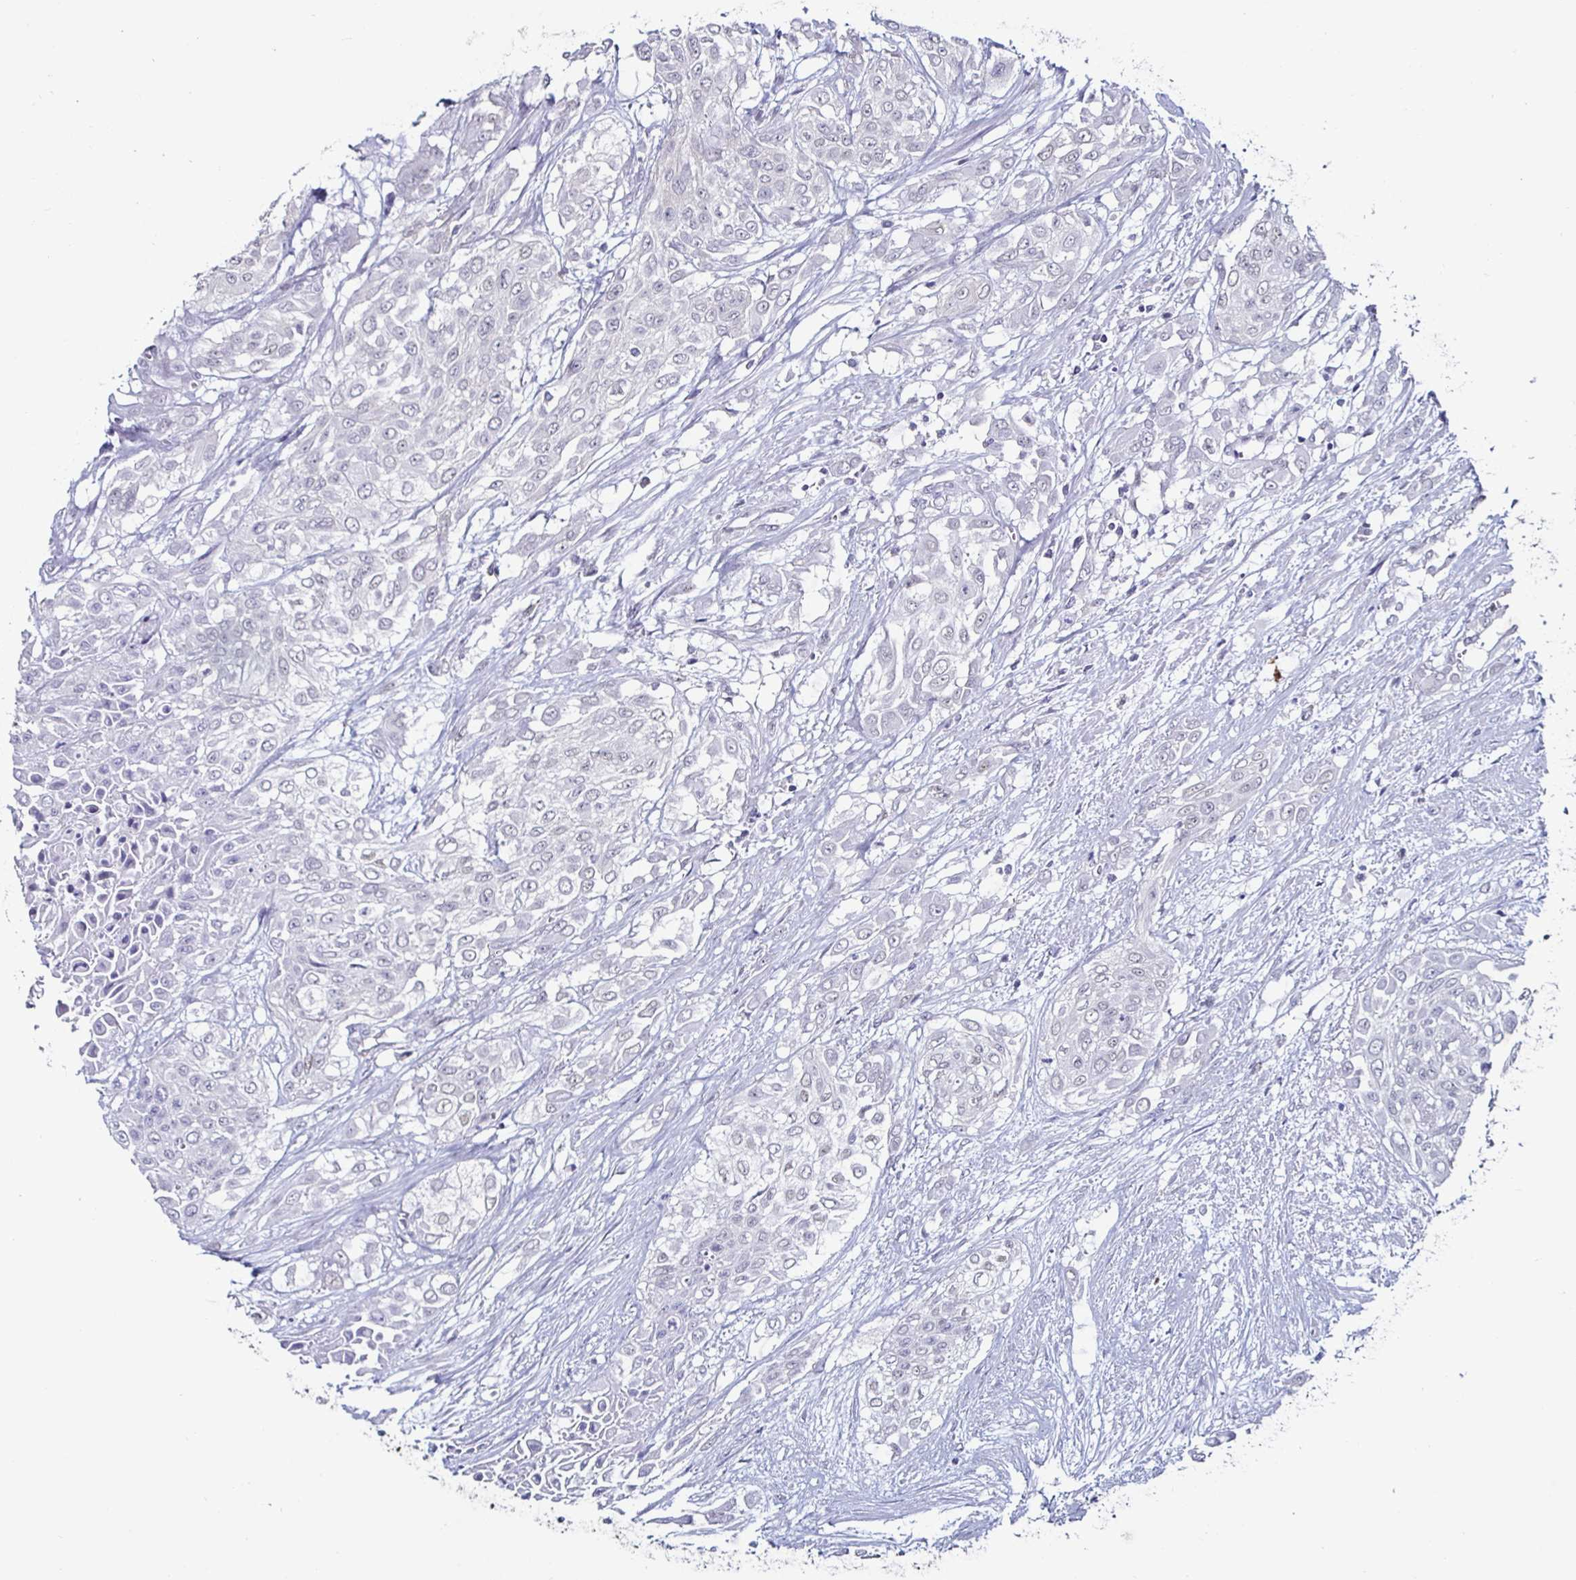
{"staining": {"intensity": "negative", "quantity": "none", "location": "none"}, "tissue": "urothelial cancer", "cell_type": "Tumor cells", "image_type": "cancer", "snomed": [{"axis": "morphology", "description": "Urothelial carcinoma, High grade"}, {"axis": "topography", "description": "Urinary bladder"}], "caption": "Immunohistochemistry histopathology image of neoplastic tissue: urothelial cancer stained with DAB (3,3'-diaminobenzidine) exhibits no significant protein positivity in tumor cells.", "gene": "DDX39B", "patient": {"sex": "male", "age": 57}}